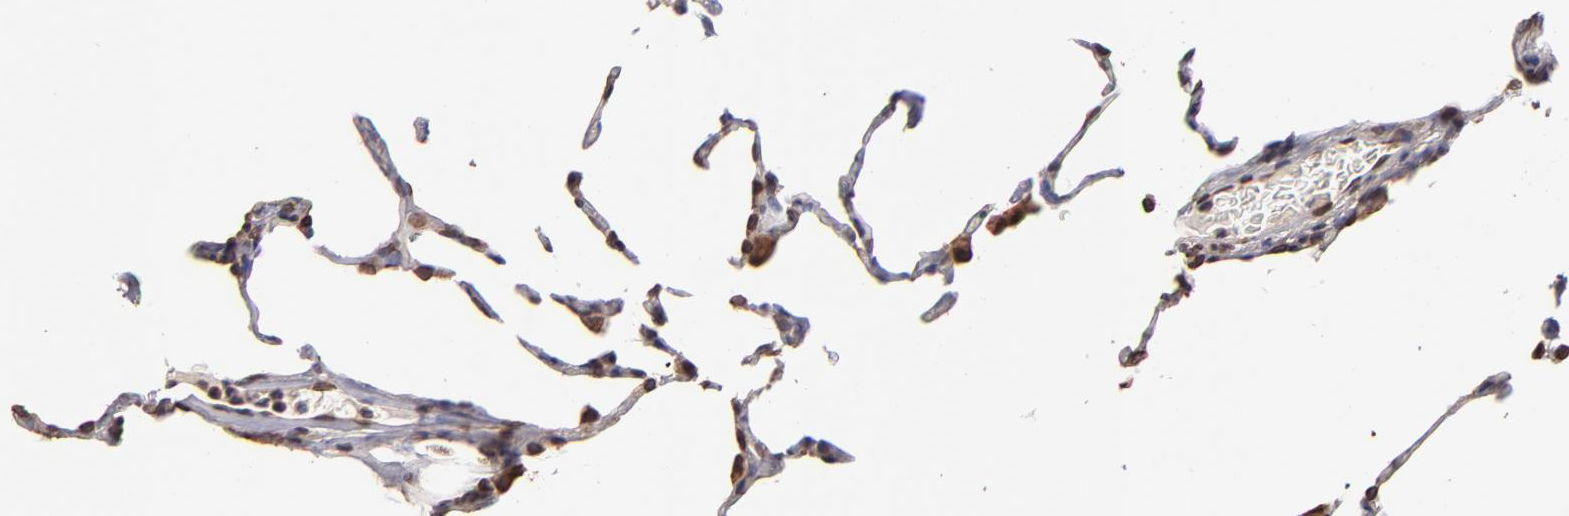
{"staining": {"intensity": "moderate", "quantity": ">75%", "location": "nuclear"}, "tissue": "lung", "cell_type": "Alveolar cells", "image_type": "normal", "snomed": [{"axis": "morphology", "description": "Normal tissue, NOS"}, {"axis": "topography", "description": "Lung"}], "caption": "About >75% of alveolar cells in benign human lung reveal moderate nuclear protein staining as visualized by brown immunohistochemical staining.", "gene": "PUM3", "patient": {"sex": "female", "age": 75}}